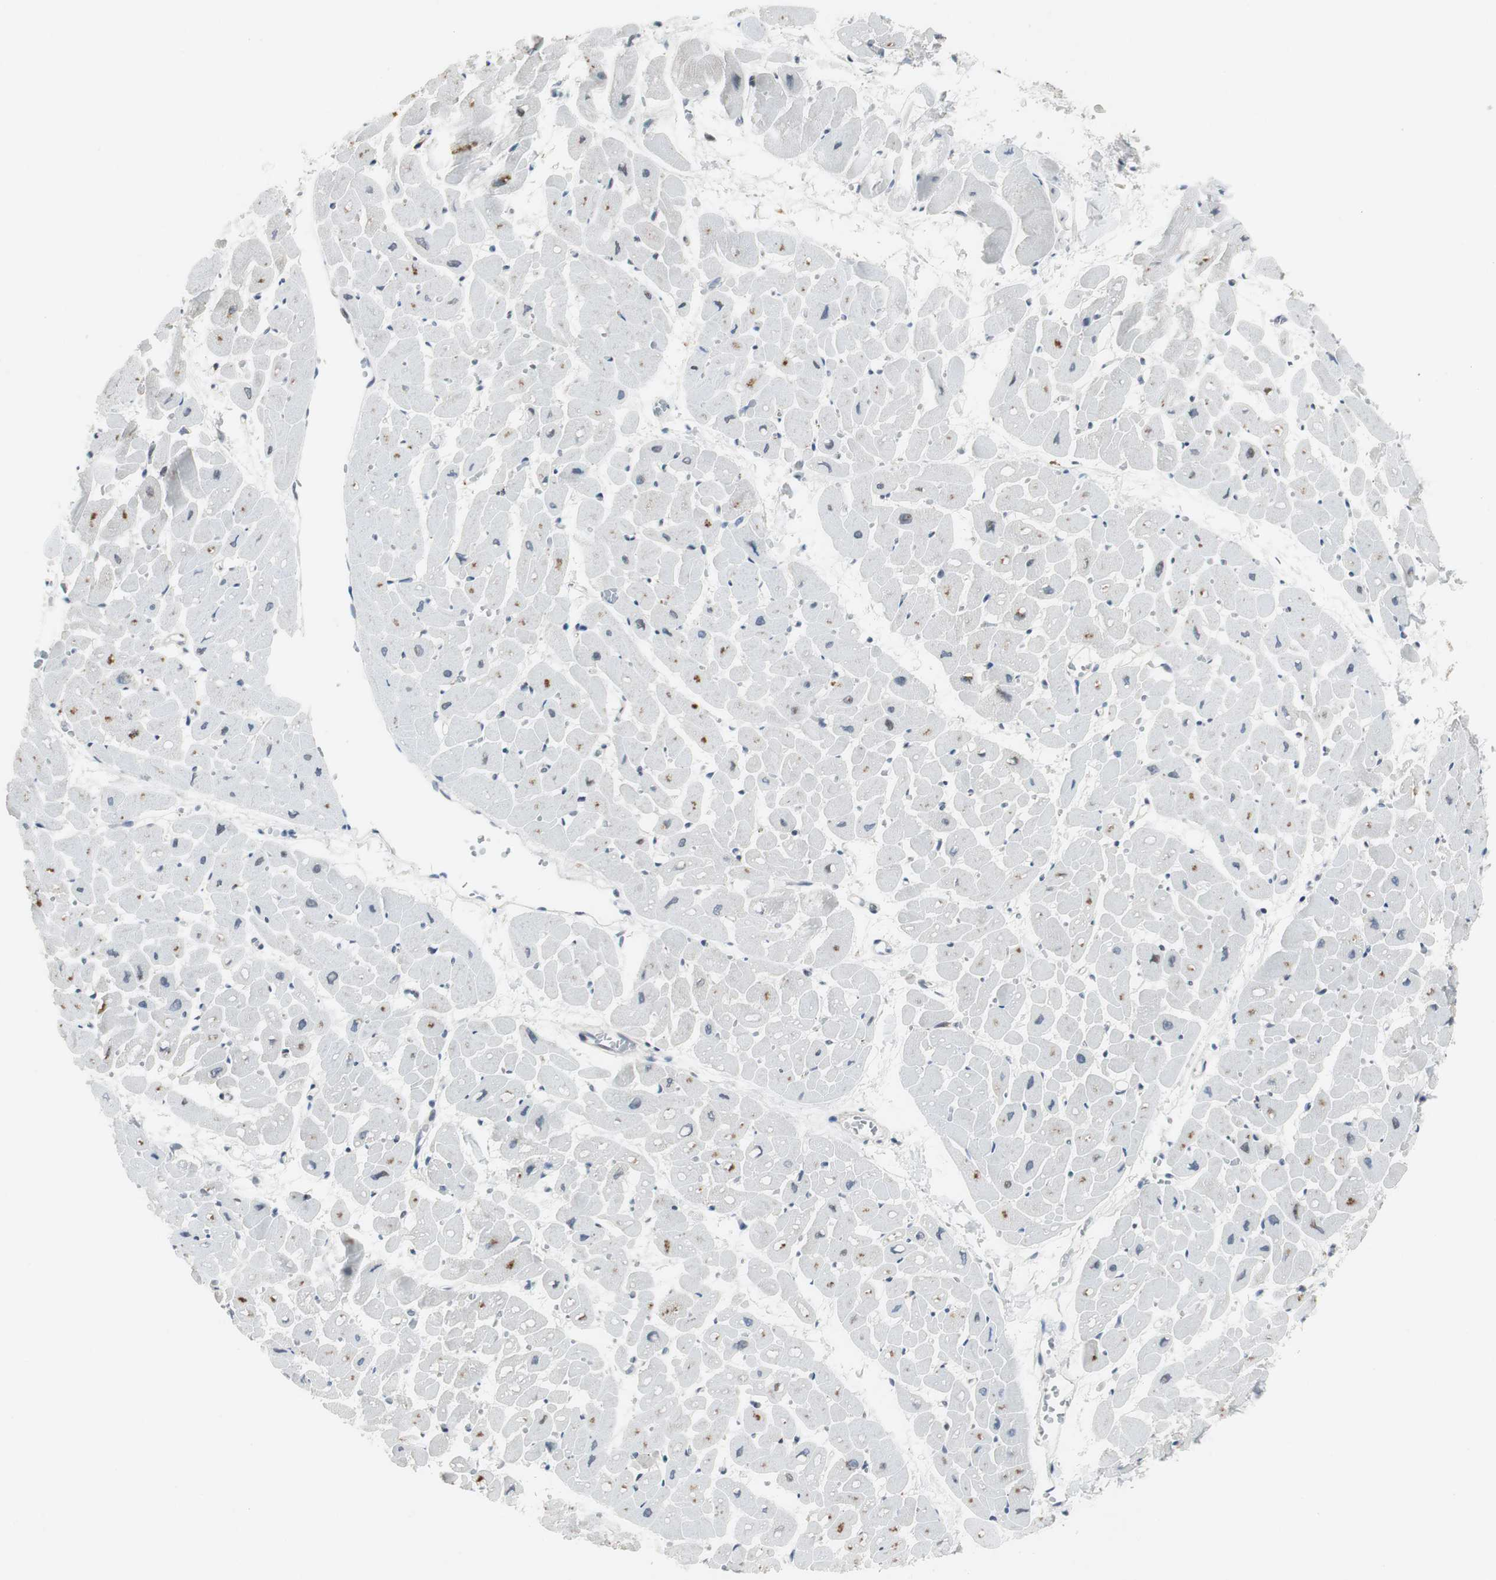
{"staining": {"intensity": "strong", "quantity": "25%-75%", "location": "cytoplasmic/membranous,nuclear"}, "tissue": "heart muscle", "cell_type": "Cardiomyocytes", "image_type": "normal", "snomed": [{"axis": "morphology", "description": "Normal tissue, NOS"}, {"axis": "topography", "description": "Heart"}], "caption": "DAB immunohistochemical staining of normal heart muscle reveals strong cytoplasmic/membranous,nuclear protein staining in about 25%-75% of cardiomyocytes.", "gene": "AJUBA", "patient": {"sex": "male", "age": 45}}